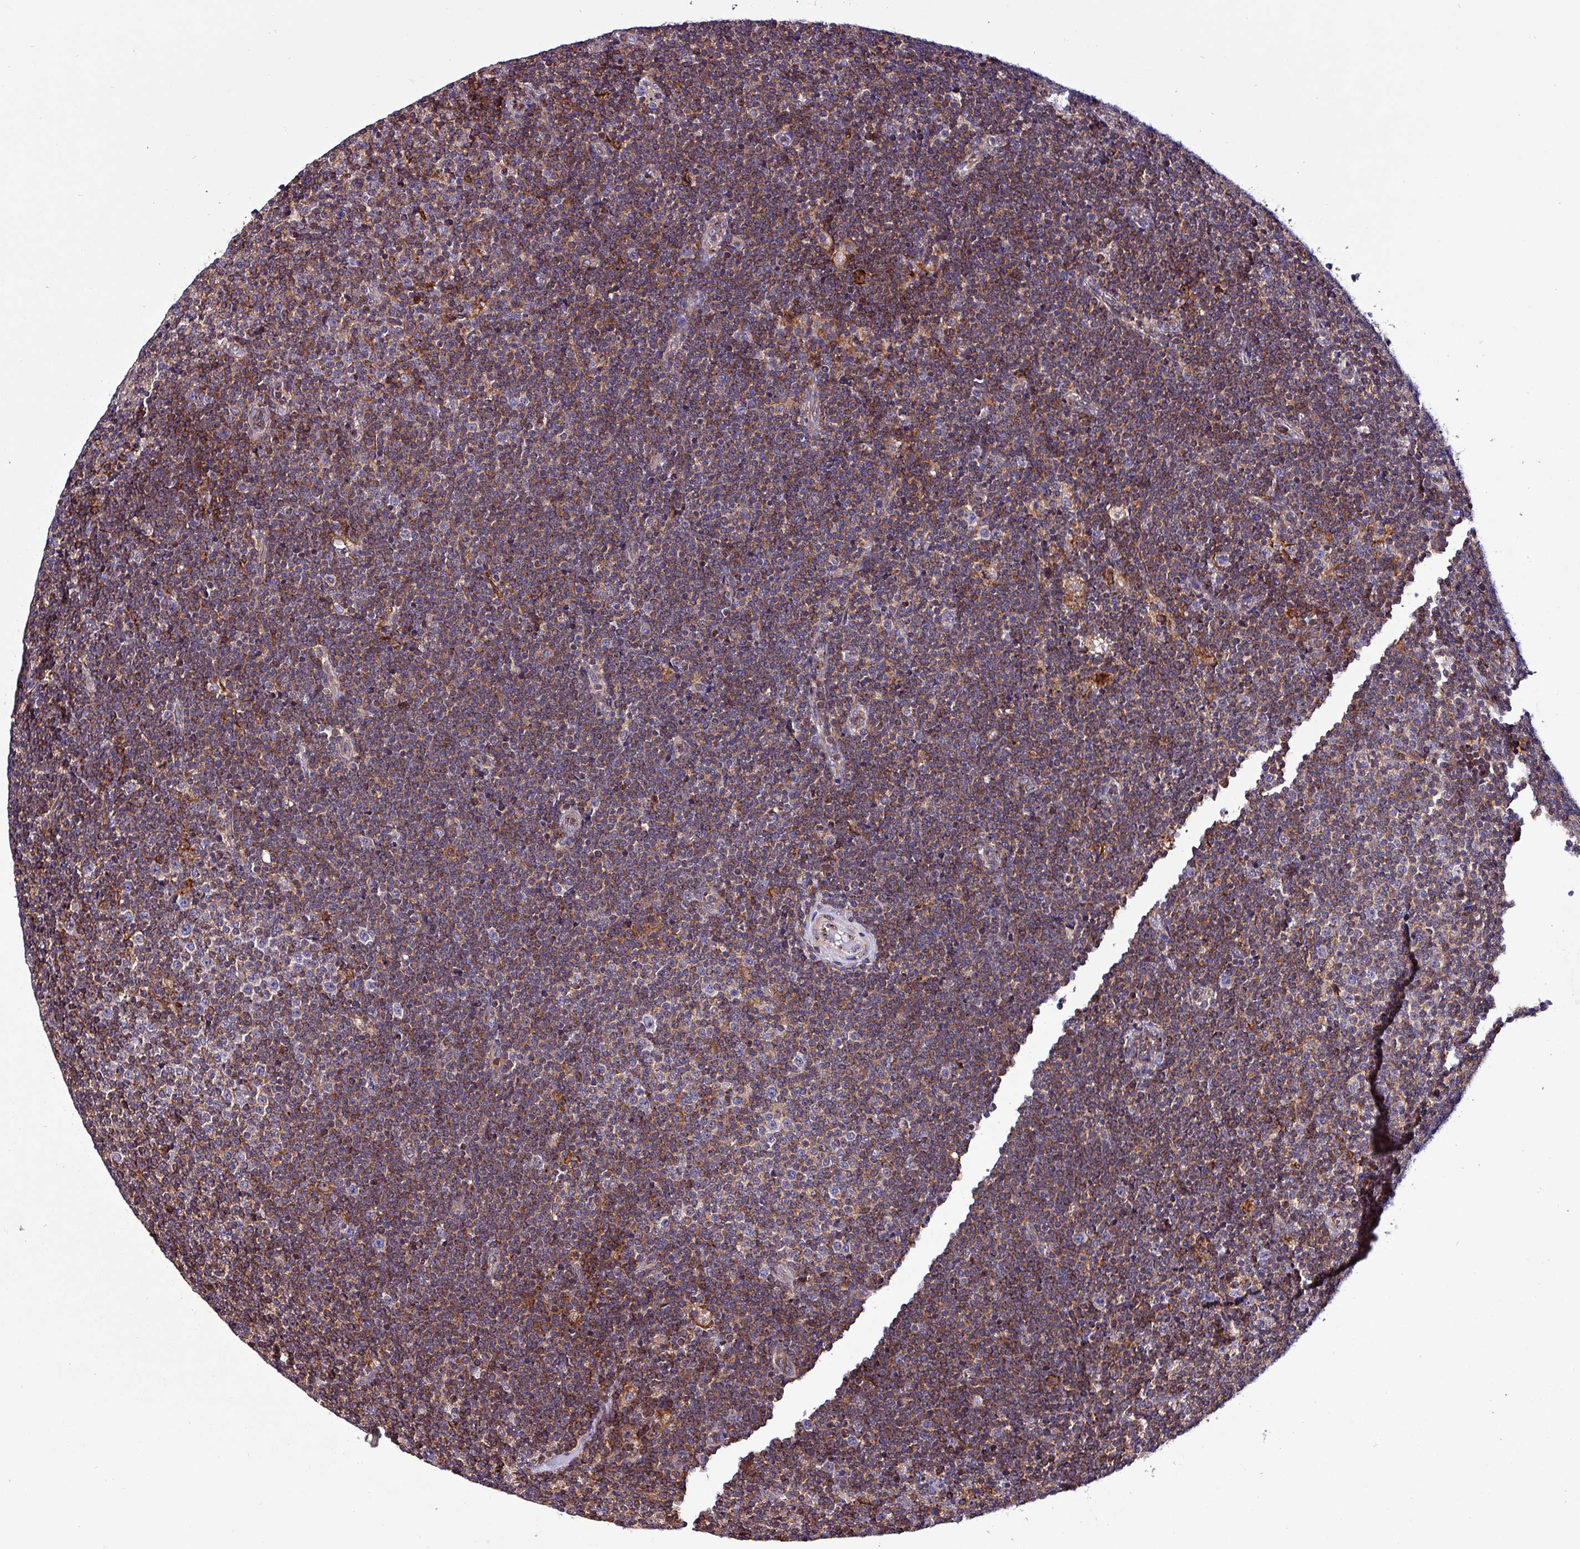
{"staining": {"intensity": "negative", "quantity": "none", "location": "none"}, "tissue": "lymphoma", "cell_type": "Tumor cells", "image_type": "cancer", "snomed": [{"axis": "morphology", "description": "Malignant lymphoma, non-Hodgkin's type, Low grade"}, {"axis": "topography", "description": "Lymph node"}], "caption": "Lymphoma was stained to show a protein in brown. There is no significant expression in tumor cells.", "gene": "VAMP4", "patient": {"sex": "male", "age": 48}}